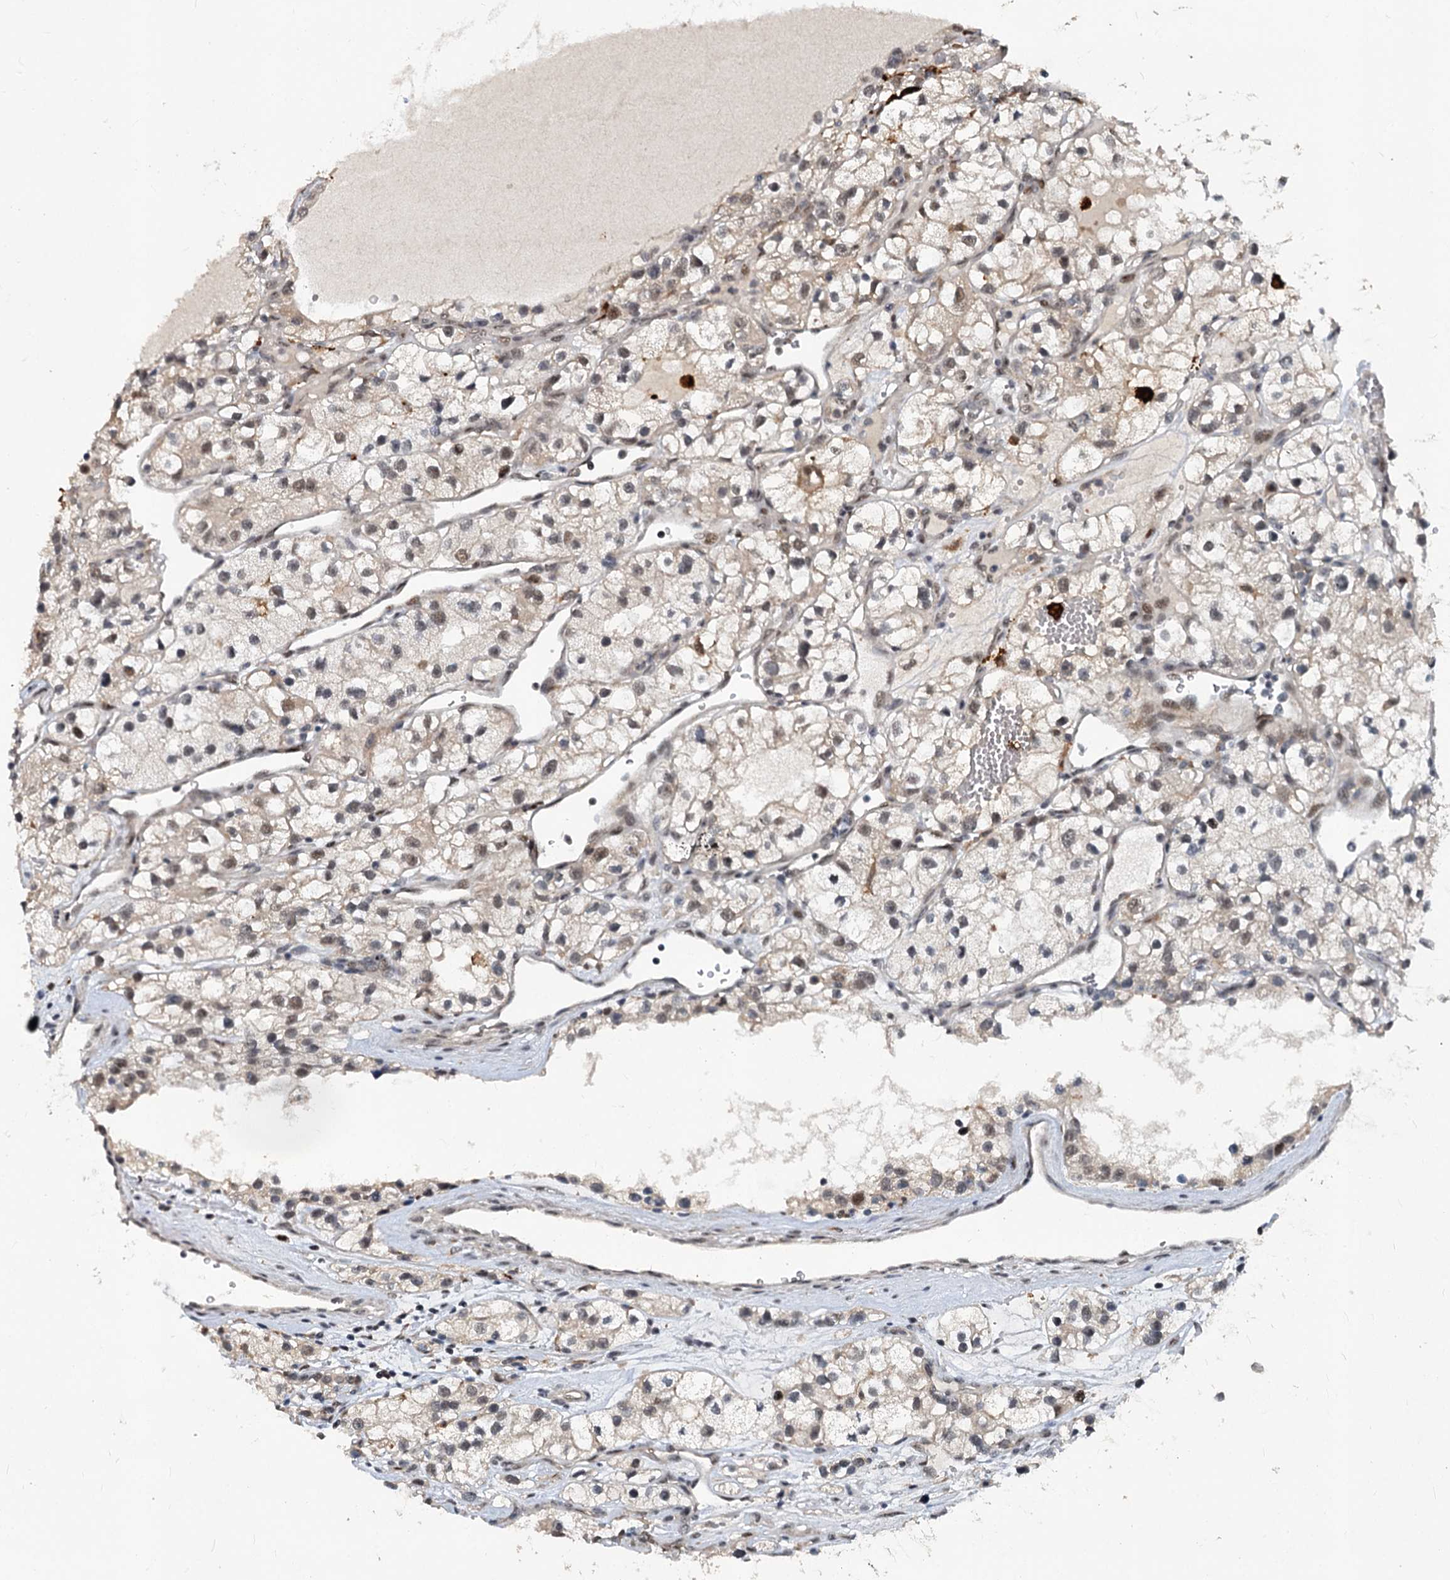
{"staining": {"intensity": "weak", "quantity": "<25%", "location": "nuclear"}, "tissue": "renal cancer", "cell_type": "Tumor cells", "image_type": "cancer", "snomed": [{"axis": "morphology", "description": "Adenocarcinoma, NOS"}, {"axis": "topography", "description": "Kidney"}], "caption": "The micrograph displays no significant staining in tumor cells of renal cancer.", "gene": "PHF8", "patient": {"sex": "female", "age": 57}}